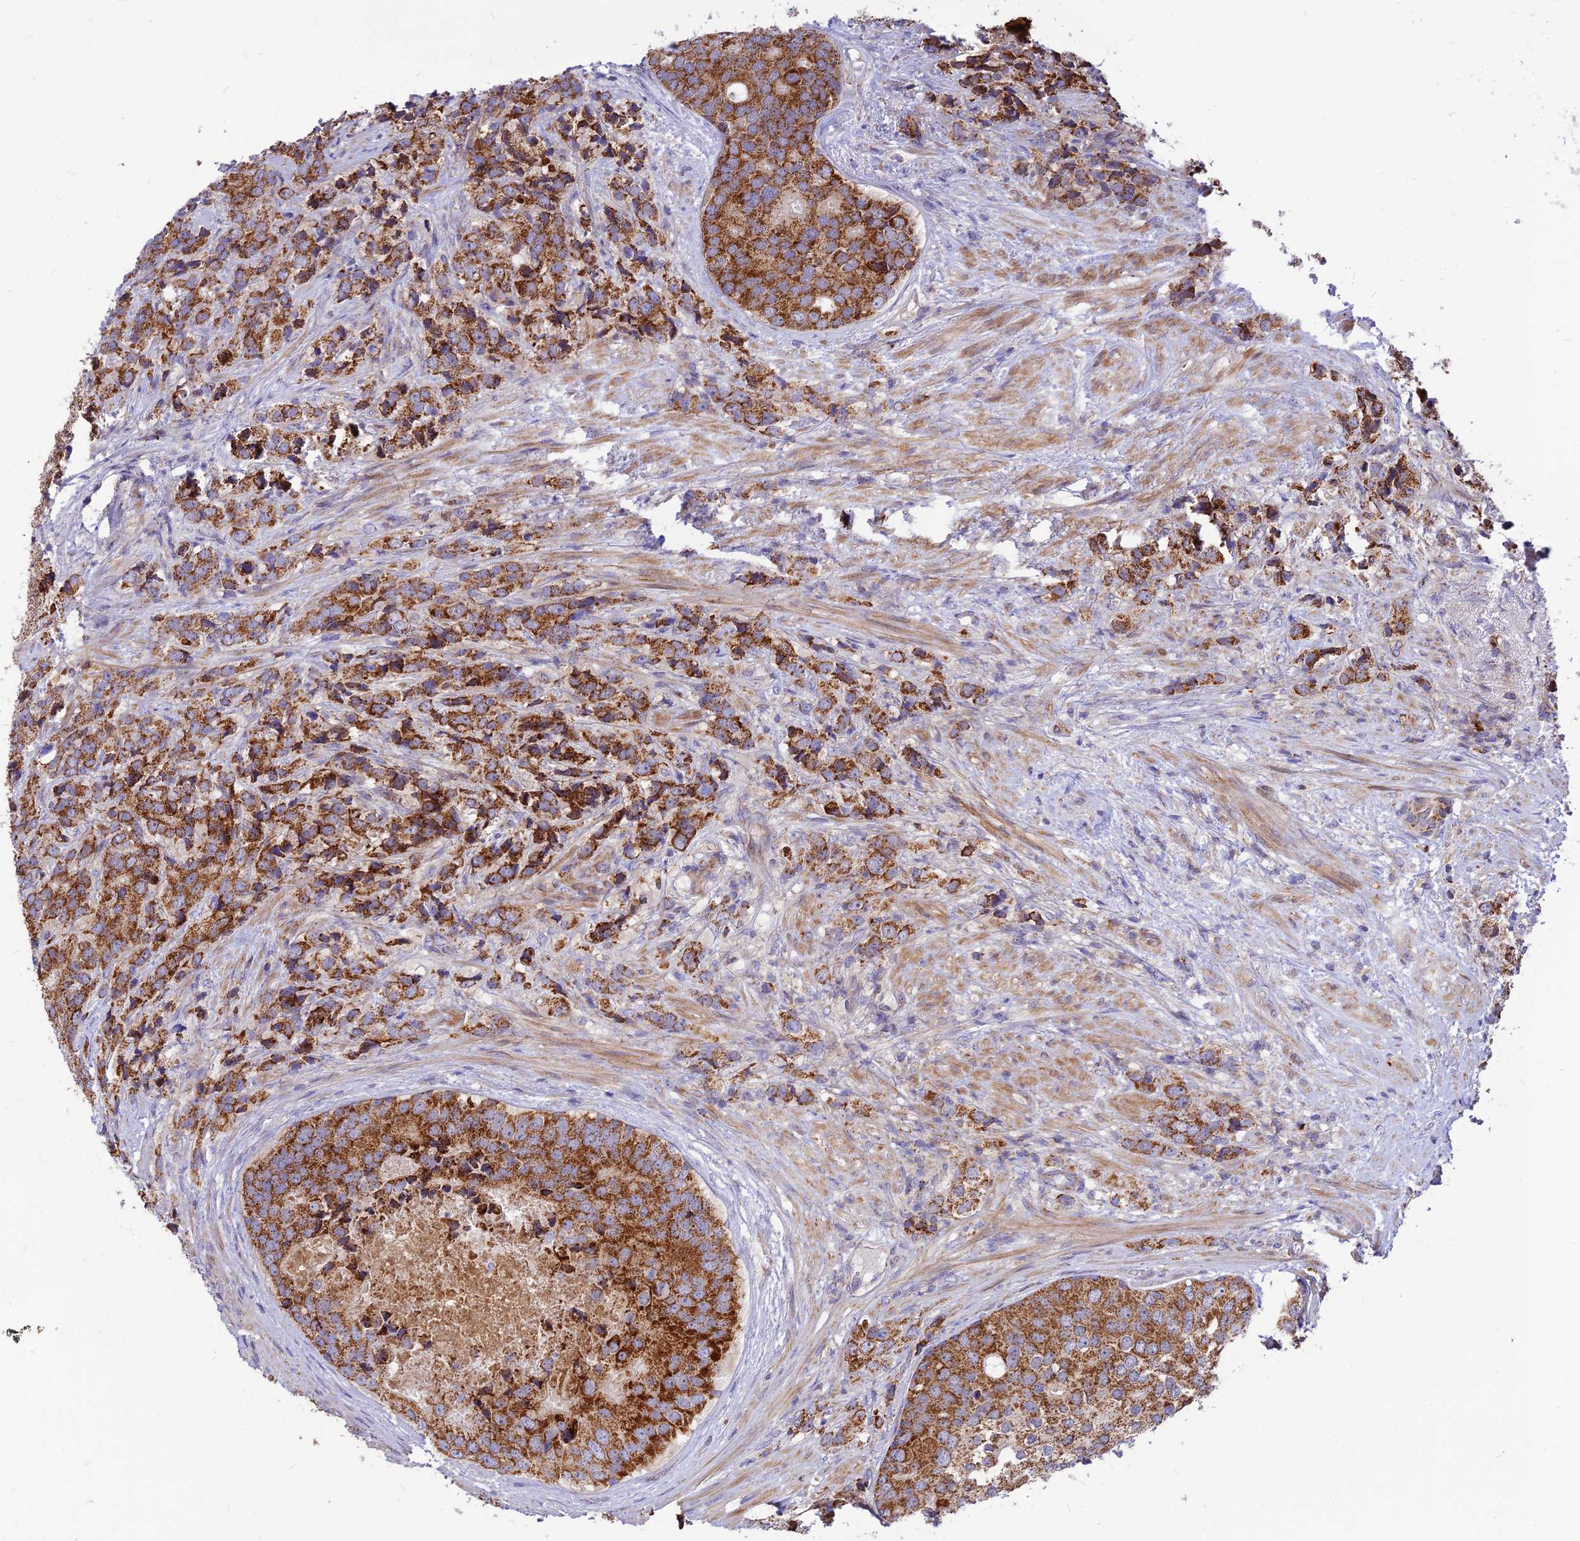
{"staining": {"intensity": "strong", "quantity": ">75%", "location": "cytoplasmic/membranous"}, "tissue": "prostate cancer", "cell_type": "Tumor cells", "image_type": "cancer", "snomed": [{"axis": "morphology", "description": "Adenocarcinoma, High grade"}, {"axis": "topography", "description": "Prostate"}], "caption": "IHC micrograph of neoplastic tissue: prostate high-grade adenocarcinoma stained using immunohistochemistry (IHC) shows high levels of strong protein expression localized specifically in the cytoplasmic/membranous of tumor cells, appearing as a cytoplasmic/membranous brown color.", "gene": "ECI1", "patient": {"sex": "male", "age": 62}}